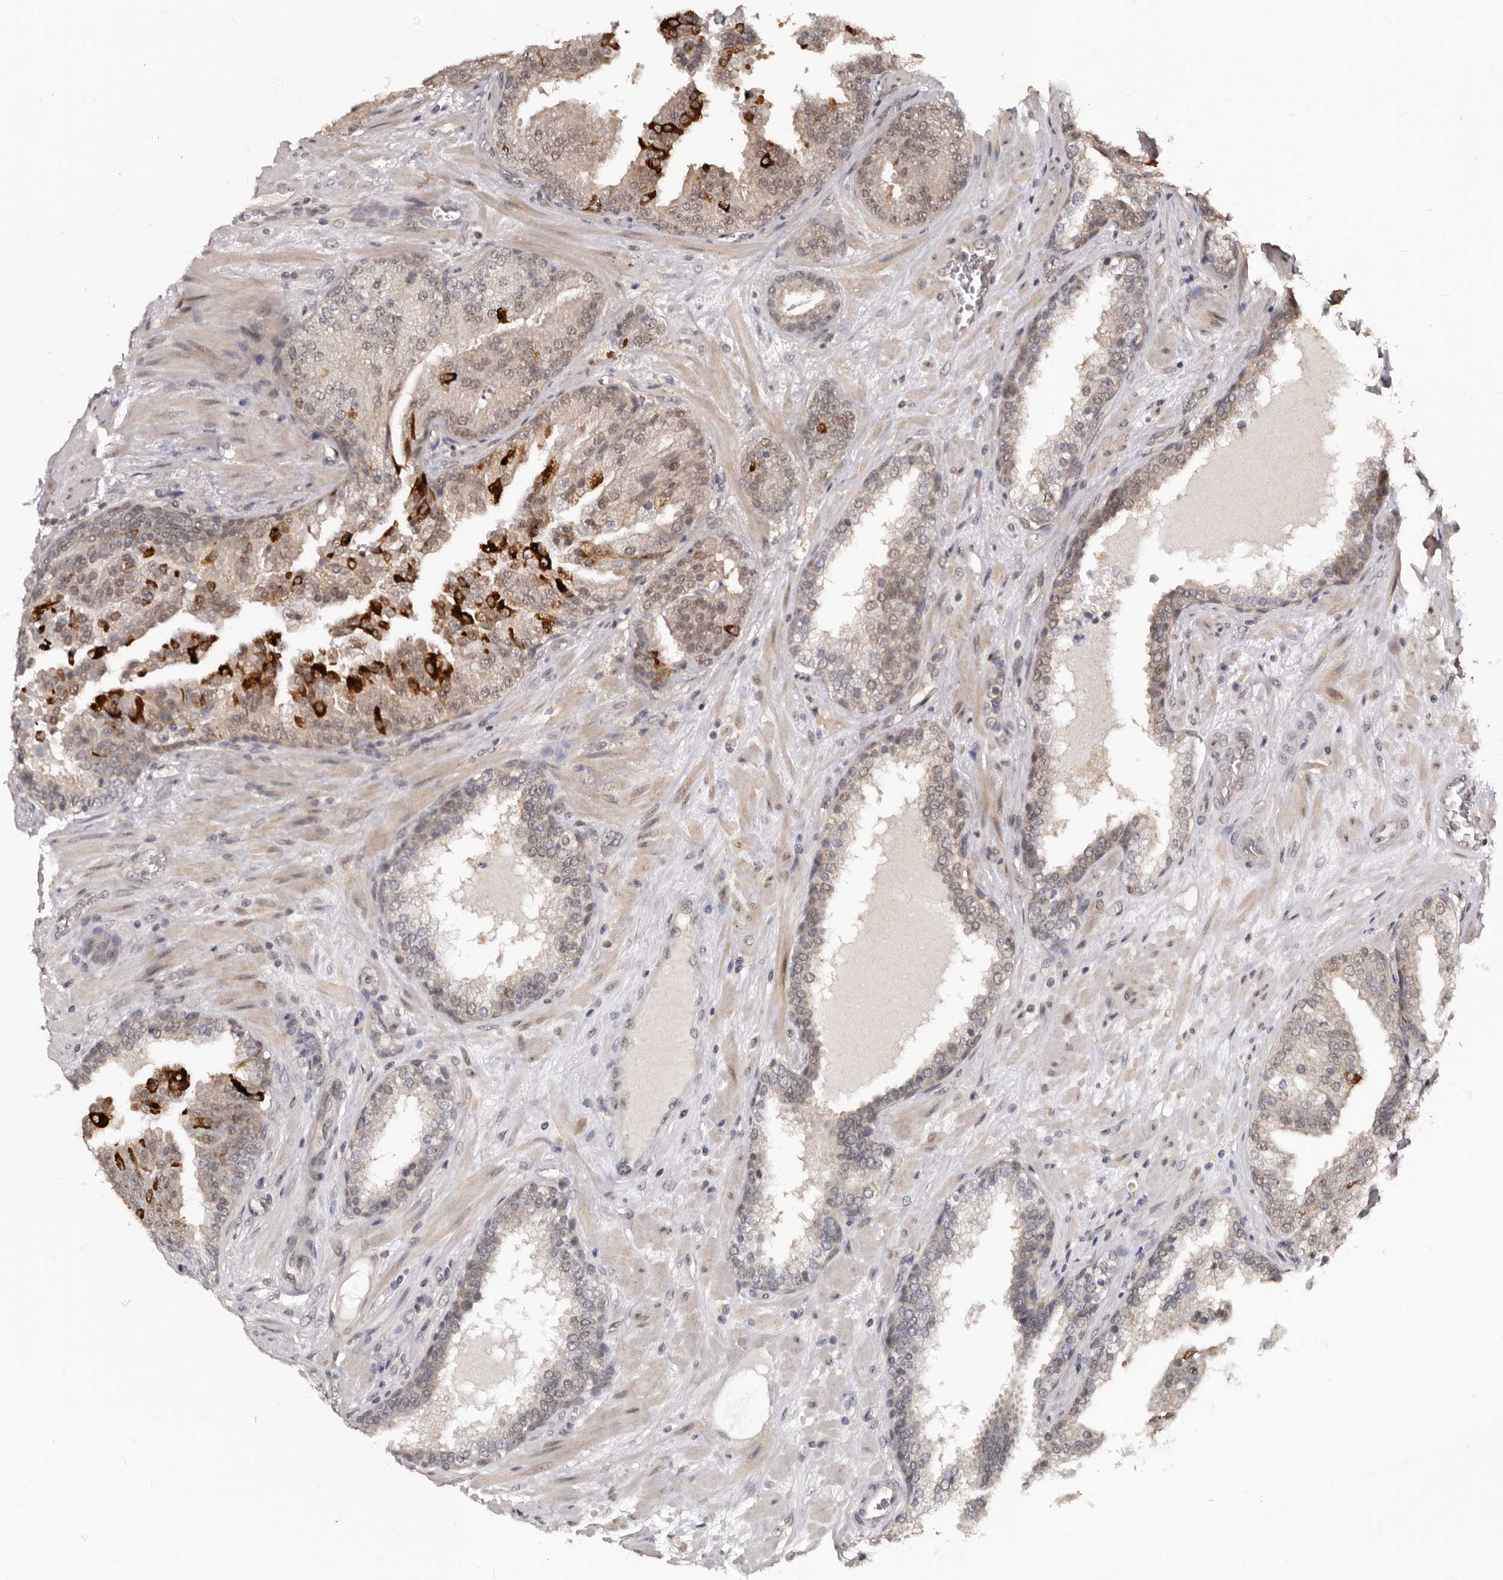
{"staining": {"intensity": "strong", "quantity": "<25%", "location": "cytoplasmic/membranous"}, "tissue": "prostate cancer", "cell_type": "Tumor cells", "image_type": "cancer", "snomed": [{"axis": "morphology", "description": "Adenocarcinoma, Low grade"}, {"axis": "topography", "description": "Prostate"}], "caption": "Prostate cancer (low-grade adenocarcinoma) was stained to show a protein in brown. There is medium levels of strong cytoplasmic/membranous staining in approximately <25% of tumor cells.", "gene": "TBC1D22B", "patient": {"sex": "male", "age": 67}}